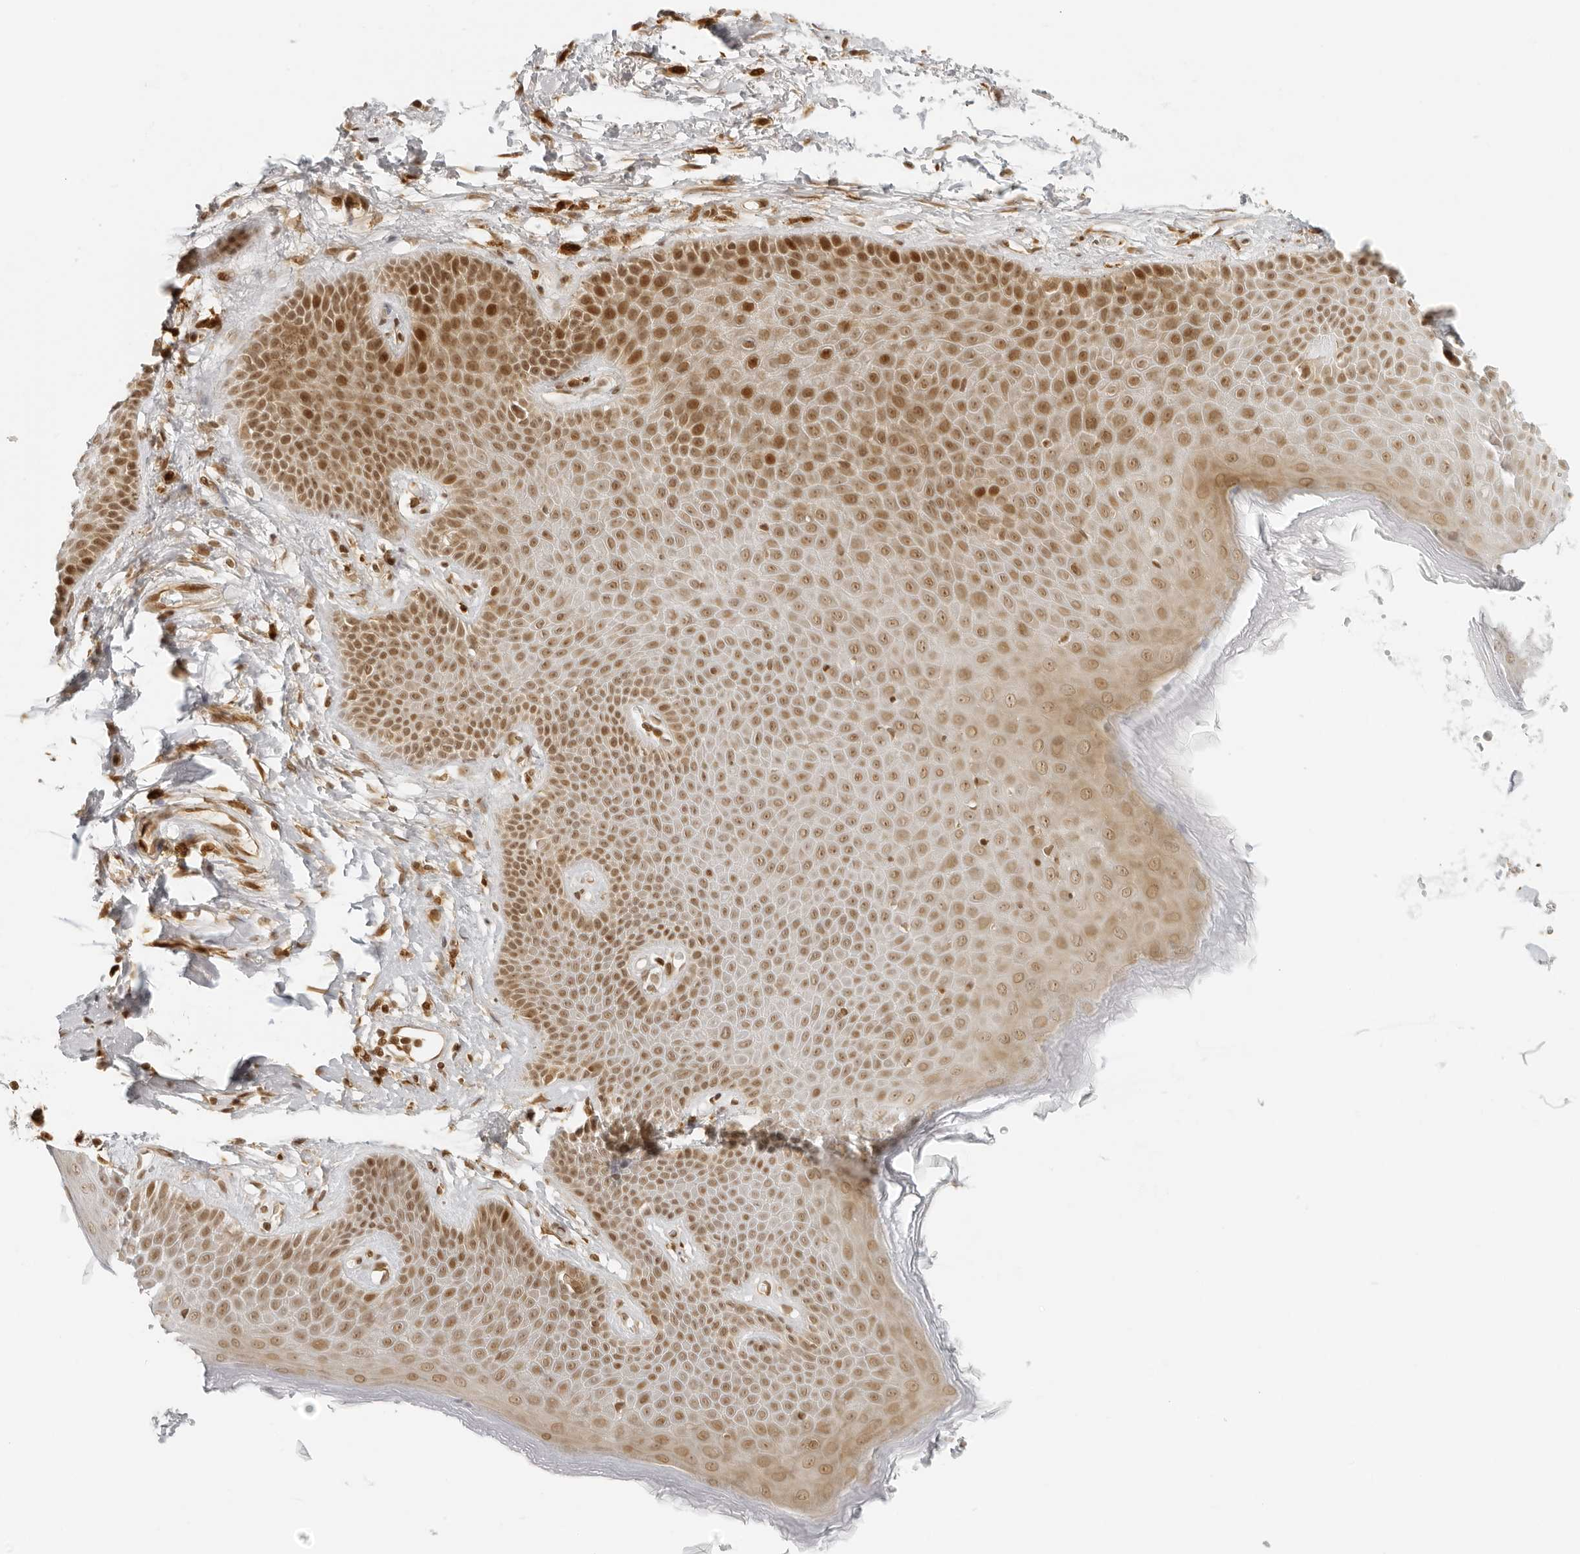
{"staining": {"intensity": "moderate", "quantity": ">75%", "location": "nuclear"}, "tissue": "skin", "cell_type": "Epidermal cells", "image_type": "normal", "snomed": [{"axis": "morphology", "description": "Normal tissue, NOS"}, {"axis": "topography", "description": "Anal"}], "caption": "Approximately >75% of epidermal cells in unremarkable skin demonstrate moderate nuclear protein staining as visualized by brown immunohistochemical staining.", "gene": "ZNF407", "patient": {"sex": "male", "age": 74}}